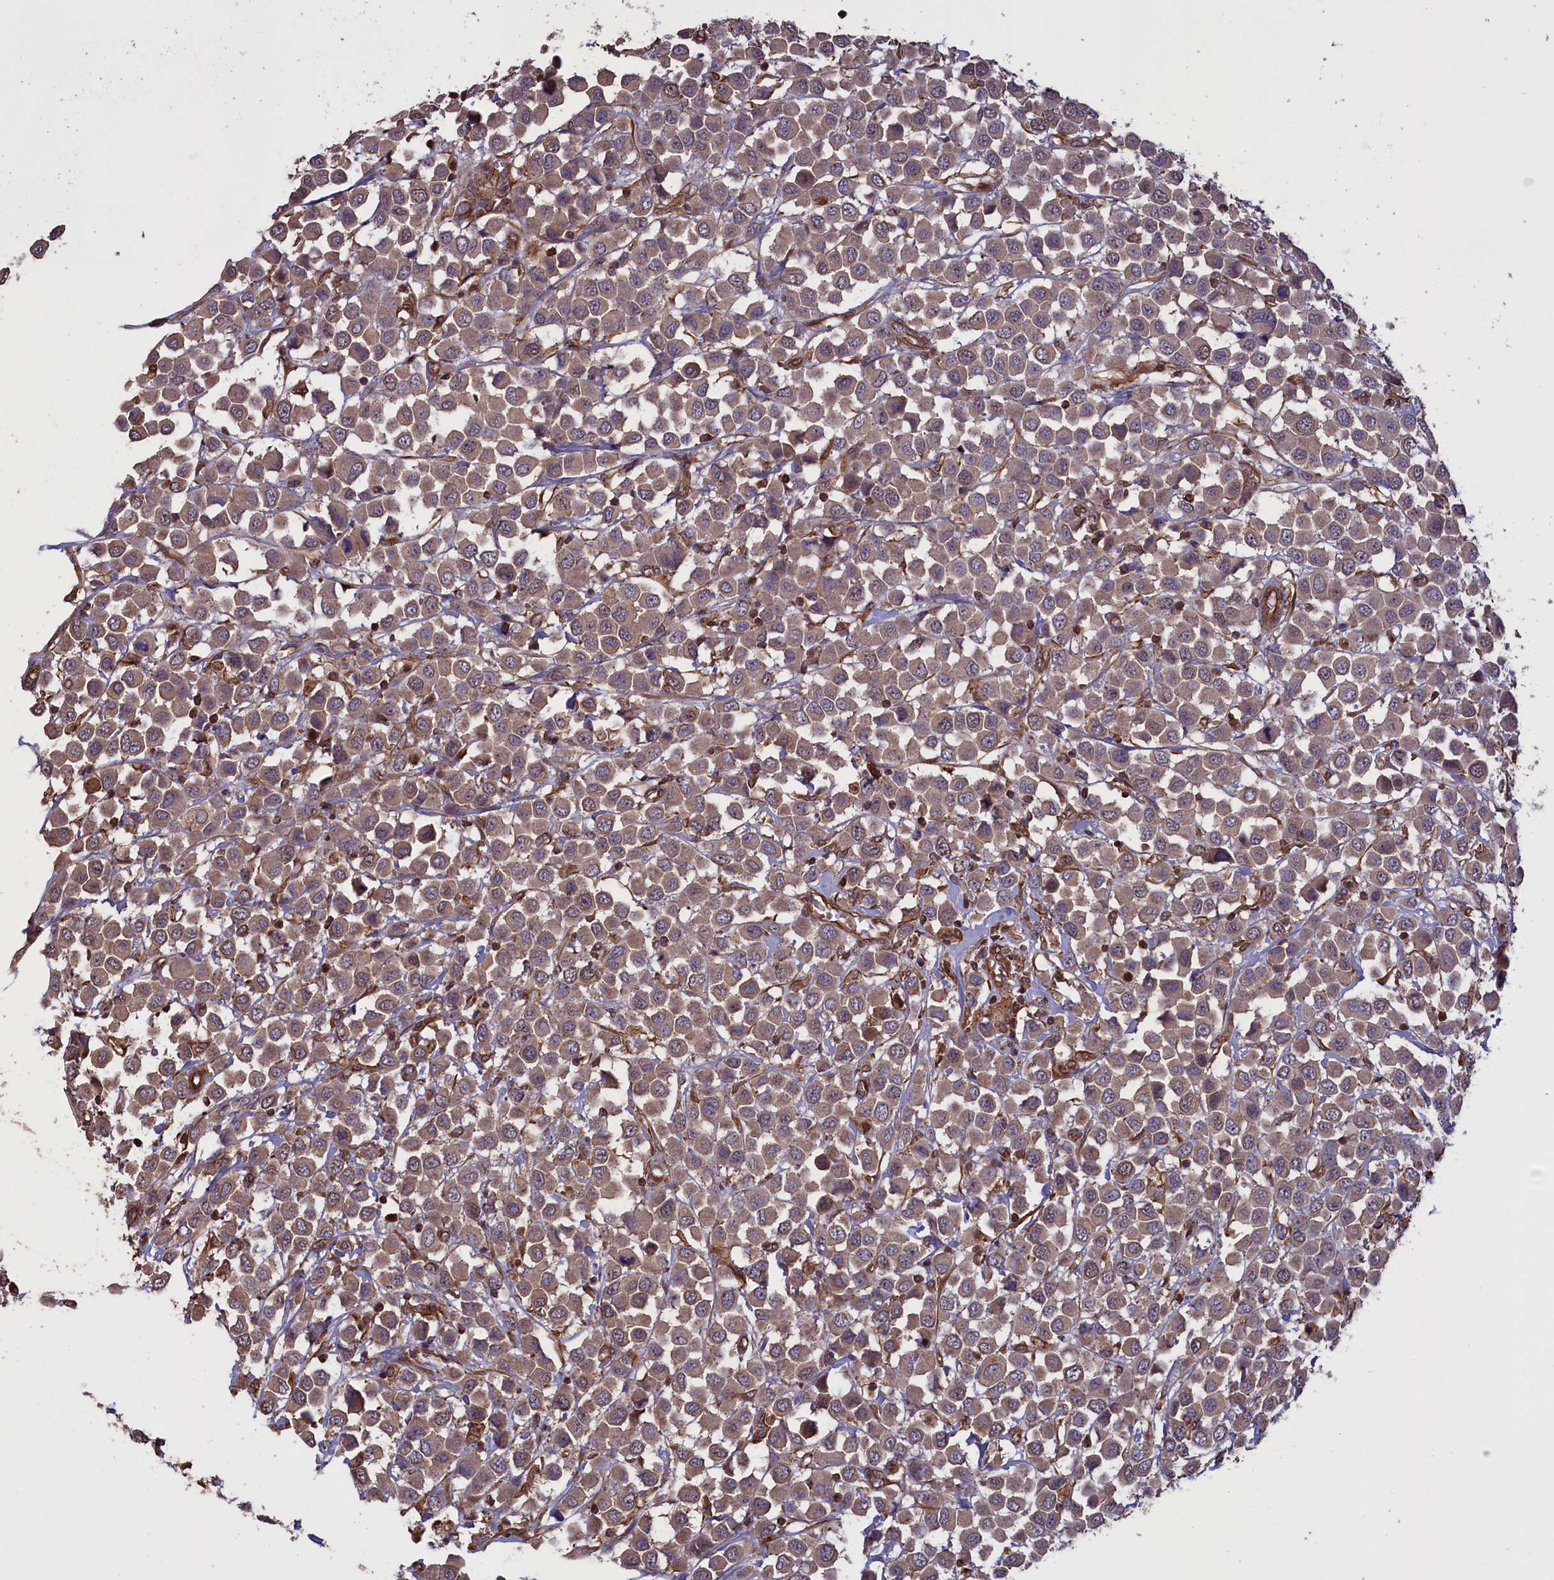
{"staining": {"intensity": "weak", "quantity": ">75%", "location": "cytoplasmic/membranous"}, "tissue": "breast cancer", "cell_type": "Tumor cells", "image_type": "cancer", "snomed": [{"axis": "morphology", "description": "Duct carcinoma"}, {"axis": "topography", "description": "Breast"}], "caption": "Immunohistochemical staining of breast invasive ductal carcinoma displays weak cytoplasmic/membranous protein positivity in about >75% of tumor cells.", "gene": "DAPK3", "patient": {"sex": "female", "age": 61}}